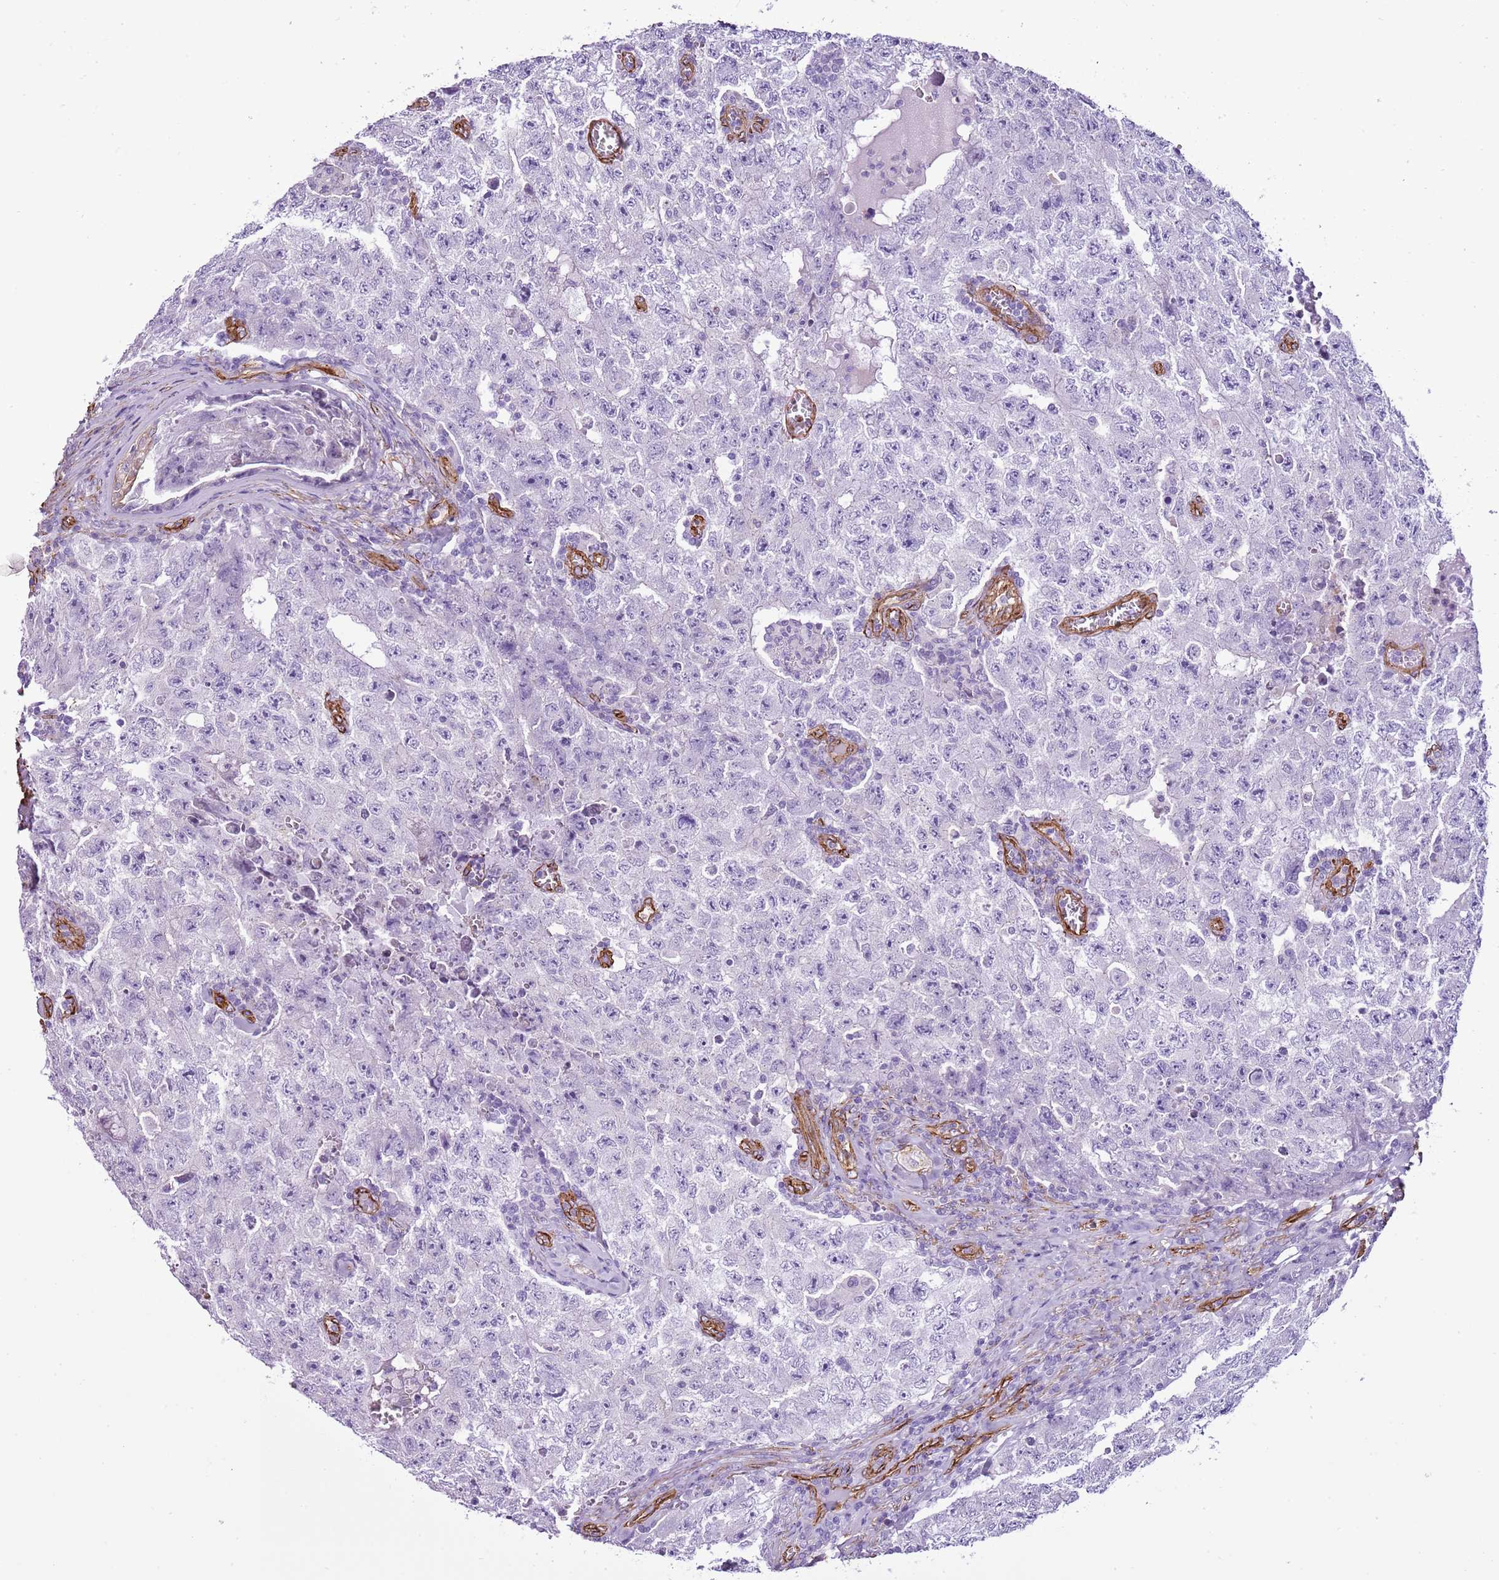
{"staining": {"intensity": "negative", "quantity": "none", "location": "none"}, "tissue": "testis cancer", "cell_type": "Tumor cells", "image_type": "cancer", "snomed": [{"axis": "morphology", "description": "Carcinoma, Embryonal, NOS"}, {"axis": "topography", "description": "Testis"}], "caption": "High power microscopy image of an immunohistochemistry (IHC) histopathology image of testis embryonal carcinoma, revealing no significant positivity in tumor cells.", "gene": "CTDSPL", "patient": {"sex": "male", "age": 17}}